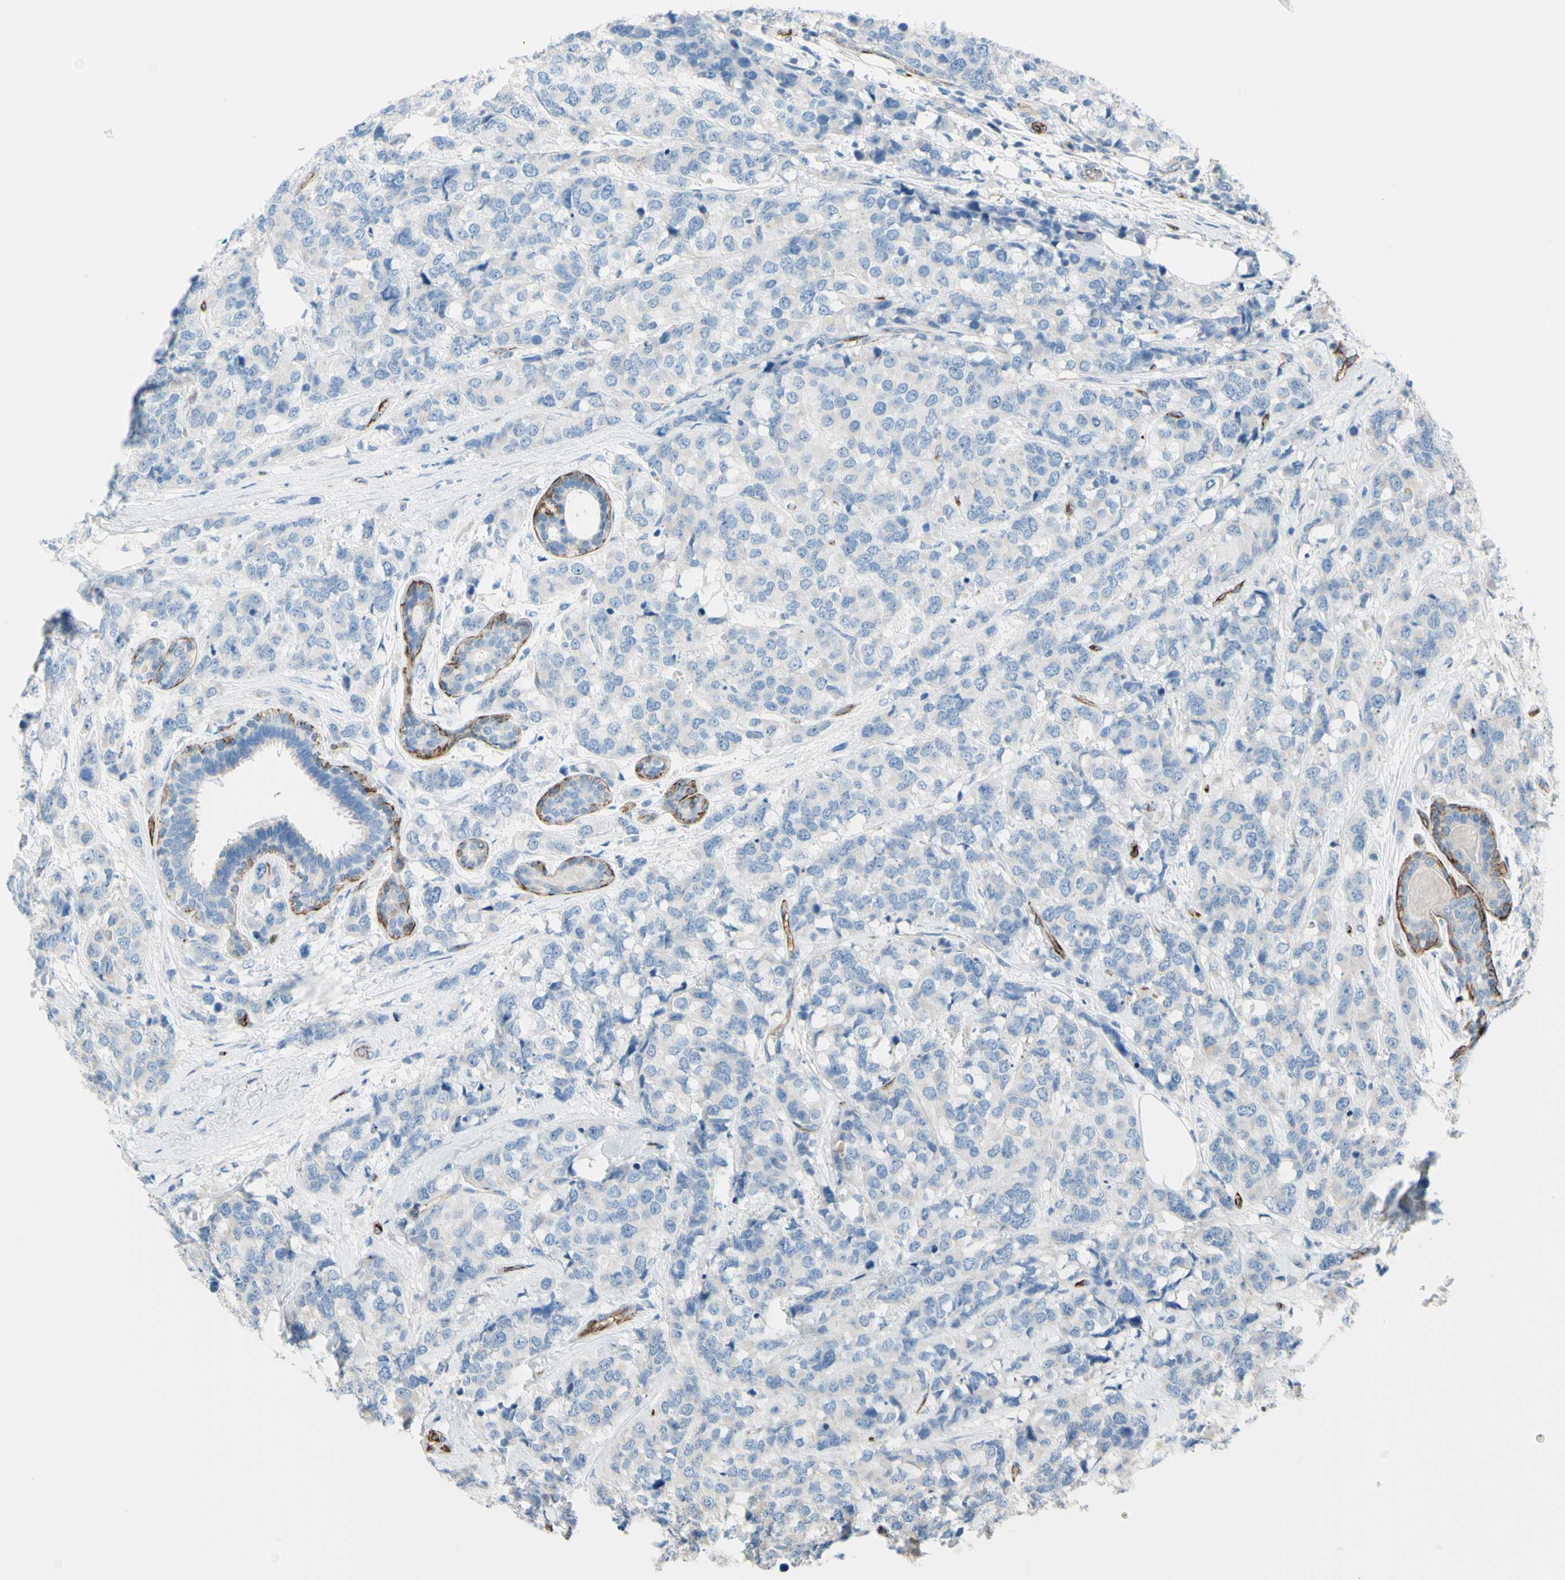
{"staining": {"intensity": "negative", "quantity": "none", "location": "none"}, "tissue": "breast cancer", "cell_type": "Tumor cells", "image_type": "cancer", "snomed": [{"axis": "morphology", "description": "Lobular carcinoma"}, {"axis": "topography", "description": "Breast"}], "caption": "The image exhibits no staining of tumor cells in lobular carcinoma (breast).", "gene": "PRRG2", "patient": {"sex": "female", "age": 59}}